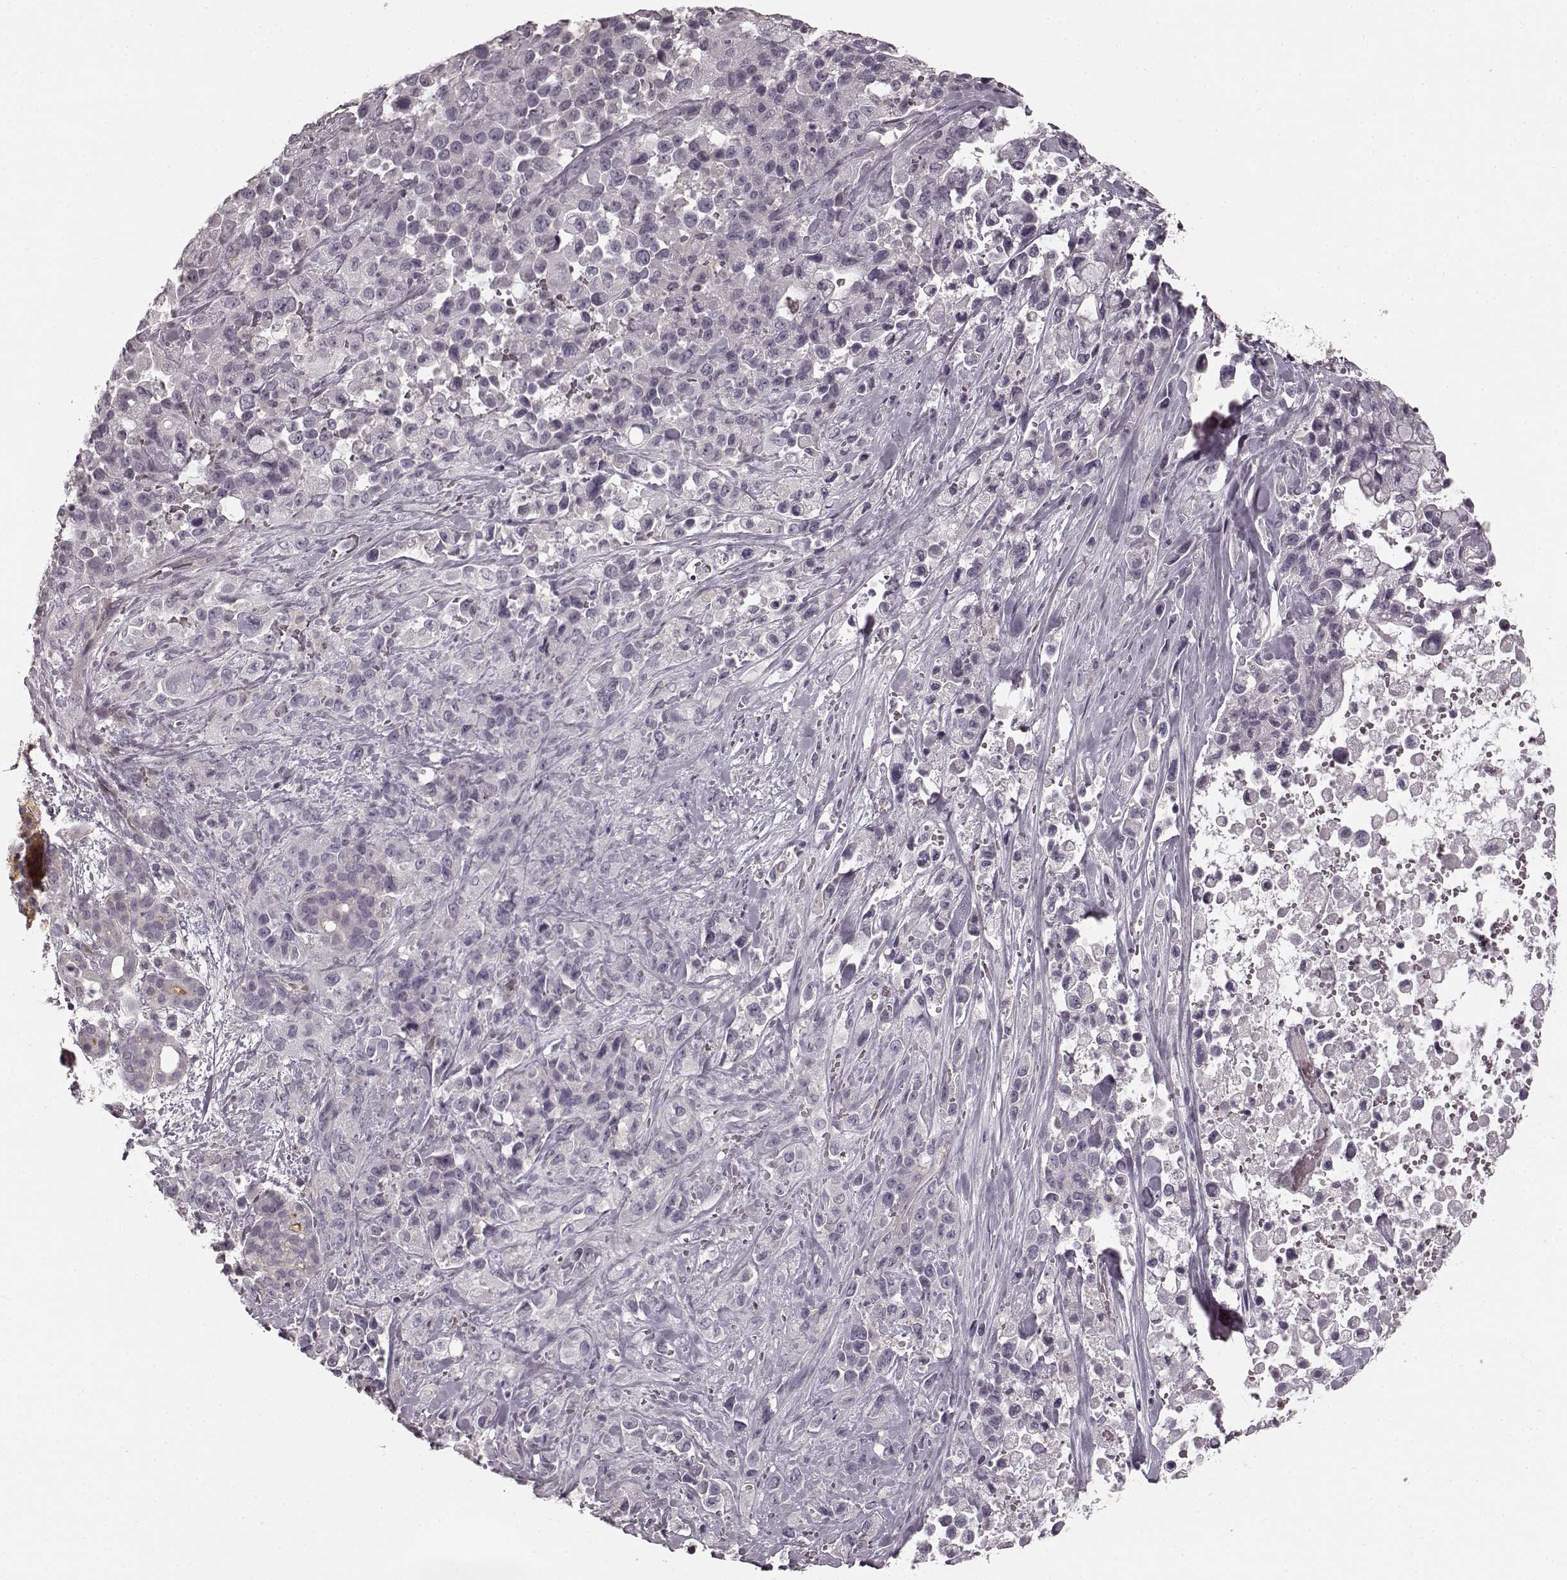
{"staining": {"intensity": "negative", "quantity": "none", "location": "none"}, "tissue": "pancreatic cancer", "cell_type": "Tumor cells", "image_type": "cancer", "snomed": [{"axis": "morphology", "description": "Adenocarcinoma, NOS"}, {"axis": "topography", "description": "Pancreas"}], "caption": "IHC photomicrograph of human adenocarcinoma (pancreatic) stained for a protein (brown), which reveals no expression in tumor cells.", "gene": "PRKCE", "patient": {"sex": "male", "age": 44}}